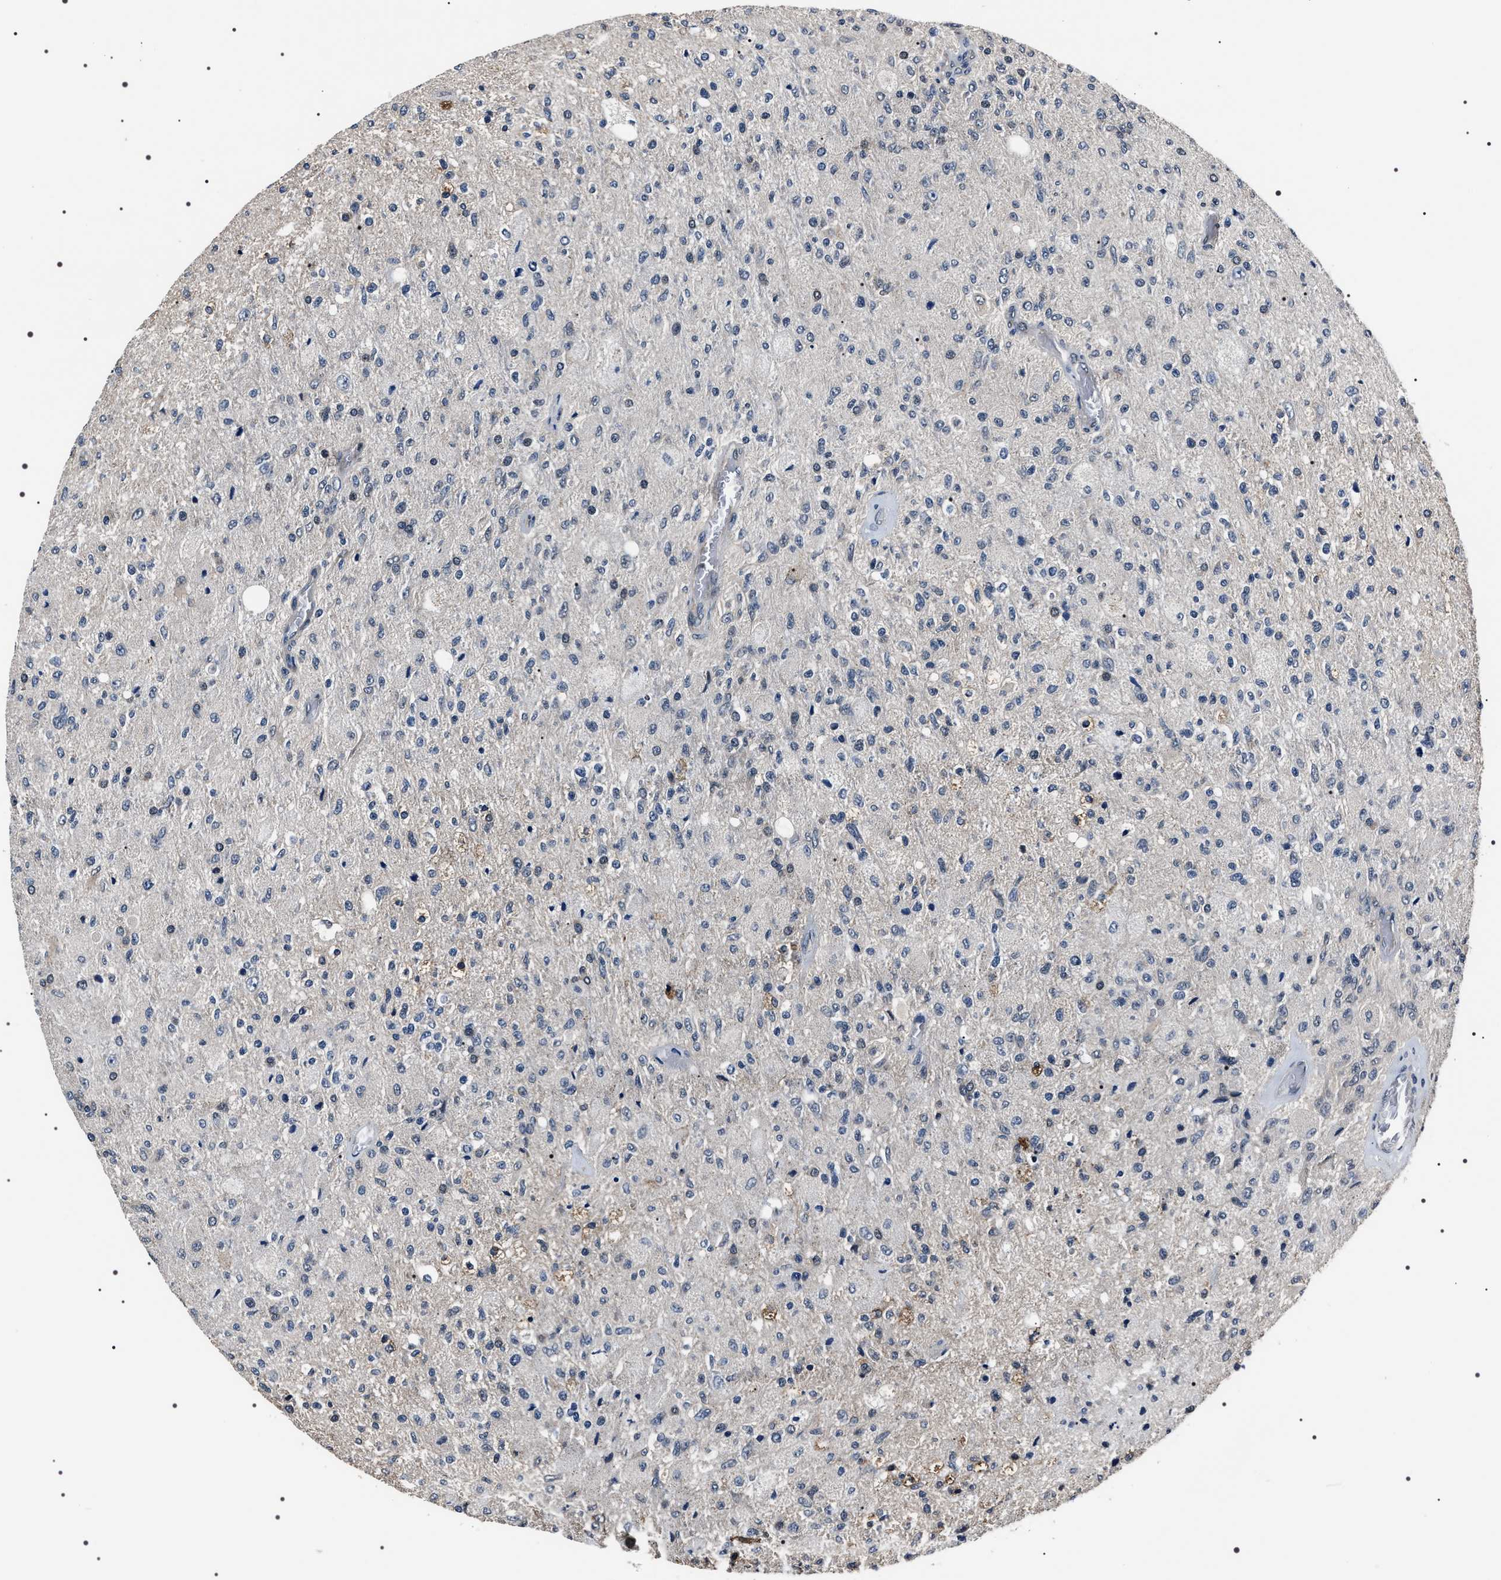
{"staining": {"intensity": "negative", "quantity": "none", "location": "none"}, "tissue": "glioma", "cell_type": "Tumor cells", "image_type": "cancer", "snomed": [{"axis": "morphology", "description": "Normal tissue, NOS"}, {"axis": "morphology", "description": "Glioma, malignant, High grade"}, {"axis": "topography", "description": "Cerebral cortex"}], "caption": "Tumor cells are negative for protein expression in human glioma.", "gene": "SIPA1", "patient": {"sex": "male", "age": 77}}